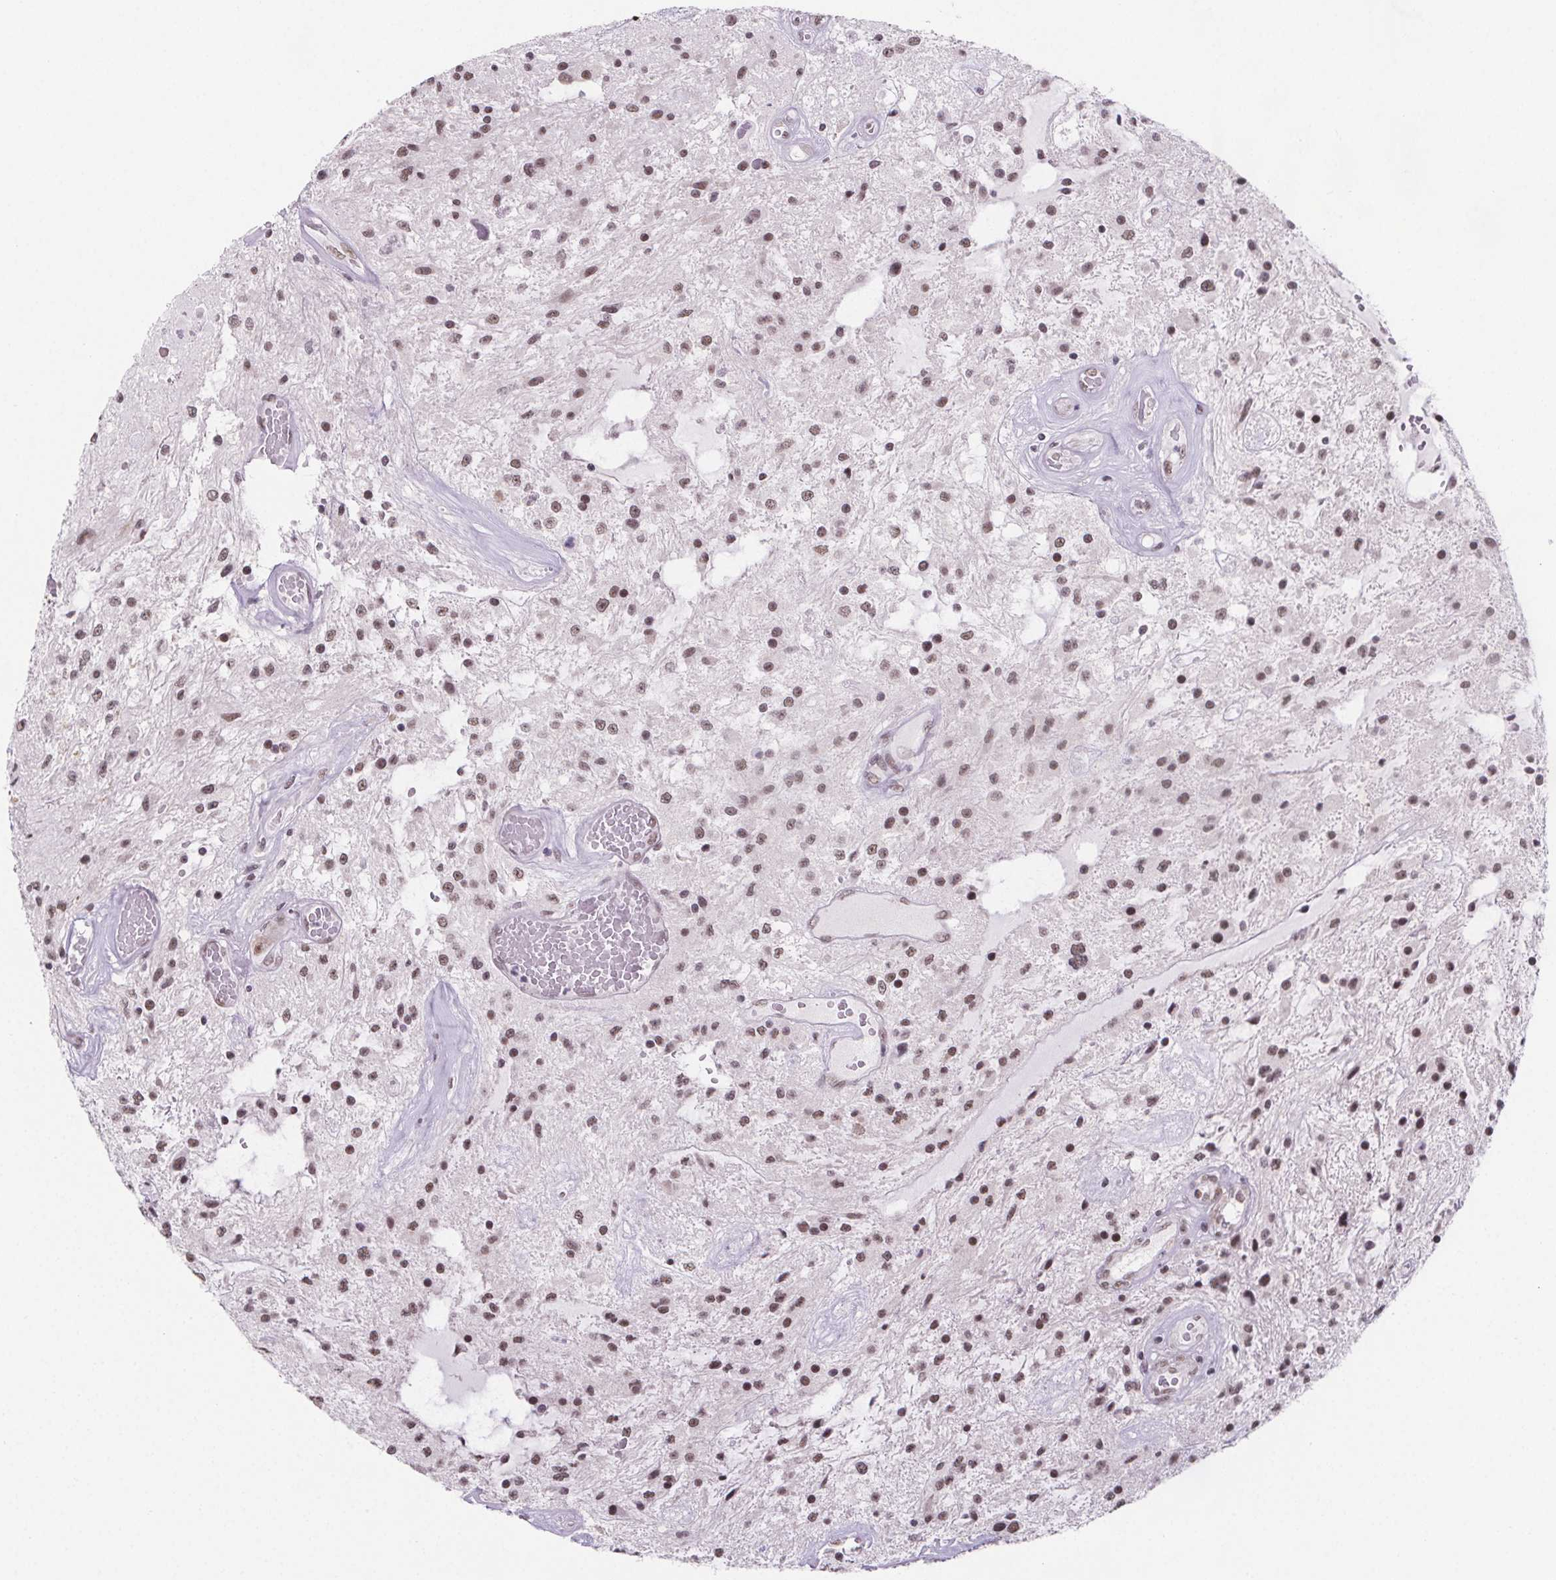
{"staining": {"intensity": "moderate", "quantity": ">75%", "location": "nuclear"}, "tissue": "glioma", "cell_type": "Tumor cells", "image_type": "cancer", "snomed": [{"axis": "morphology", "description": "Glioma, malignant, Low grade"}, {"axis": "topography", "description": "Cerebellum"}], "caption": "The photomicrograph exhibits a brown stain indicating the presence of a protein in the nuclear of tumor cells in malignant glioma (low-grade).", "gene": "ZNF572", "patient": {"sex": "female", "age": 14}}